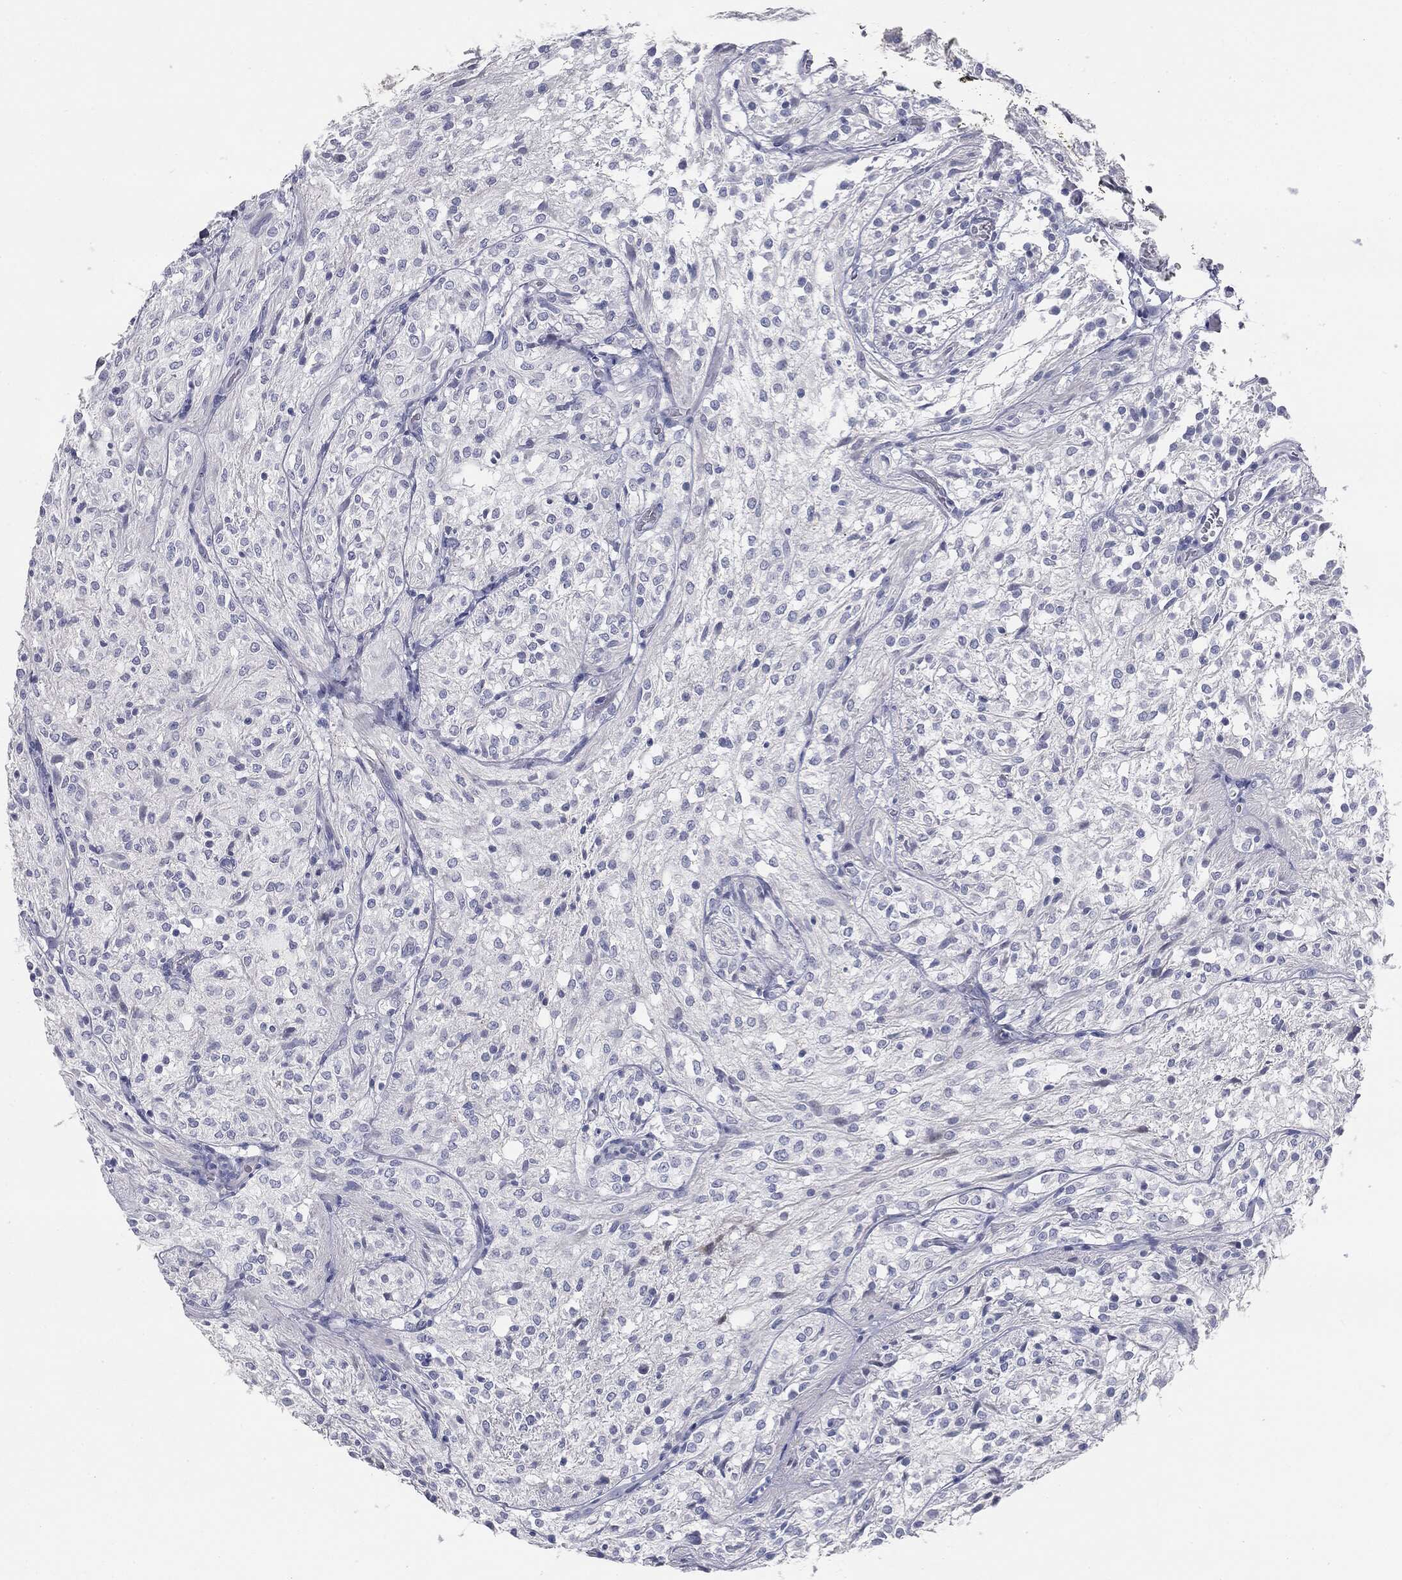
{"staining": {"intensity": "negative", "quantity": "none", "location": "none"}, "tissue": "glioma", "cell_type": "Tumor cells", "image_type": "cancer", "snomed": [{"axis": "morphology", "description": "Glioma, malignant, Low grade"}, {"axis": "topography", "description": "Brain"}], "caption": "Immunohistochemical staining of human malignant low-grade glioma exhibits no significant expression in tumor cells.", "gene": "MUC5AC", "patient": {"sex": "male", "age": 3}}